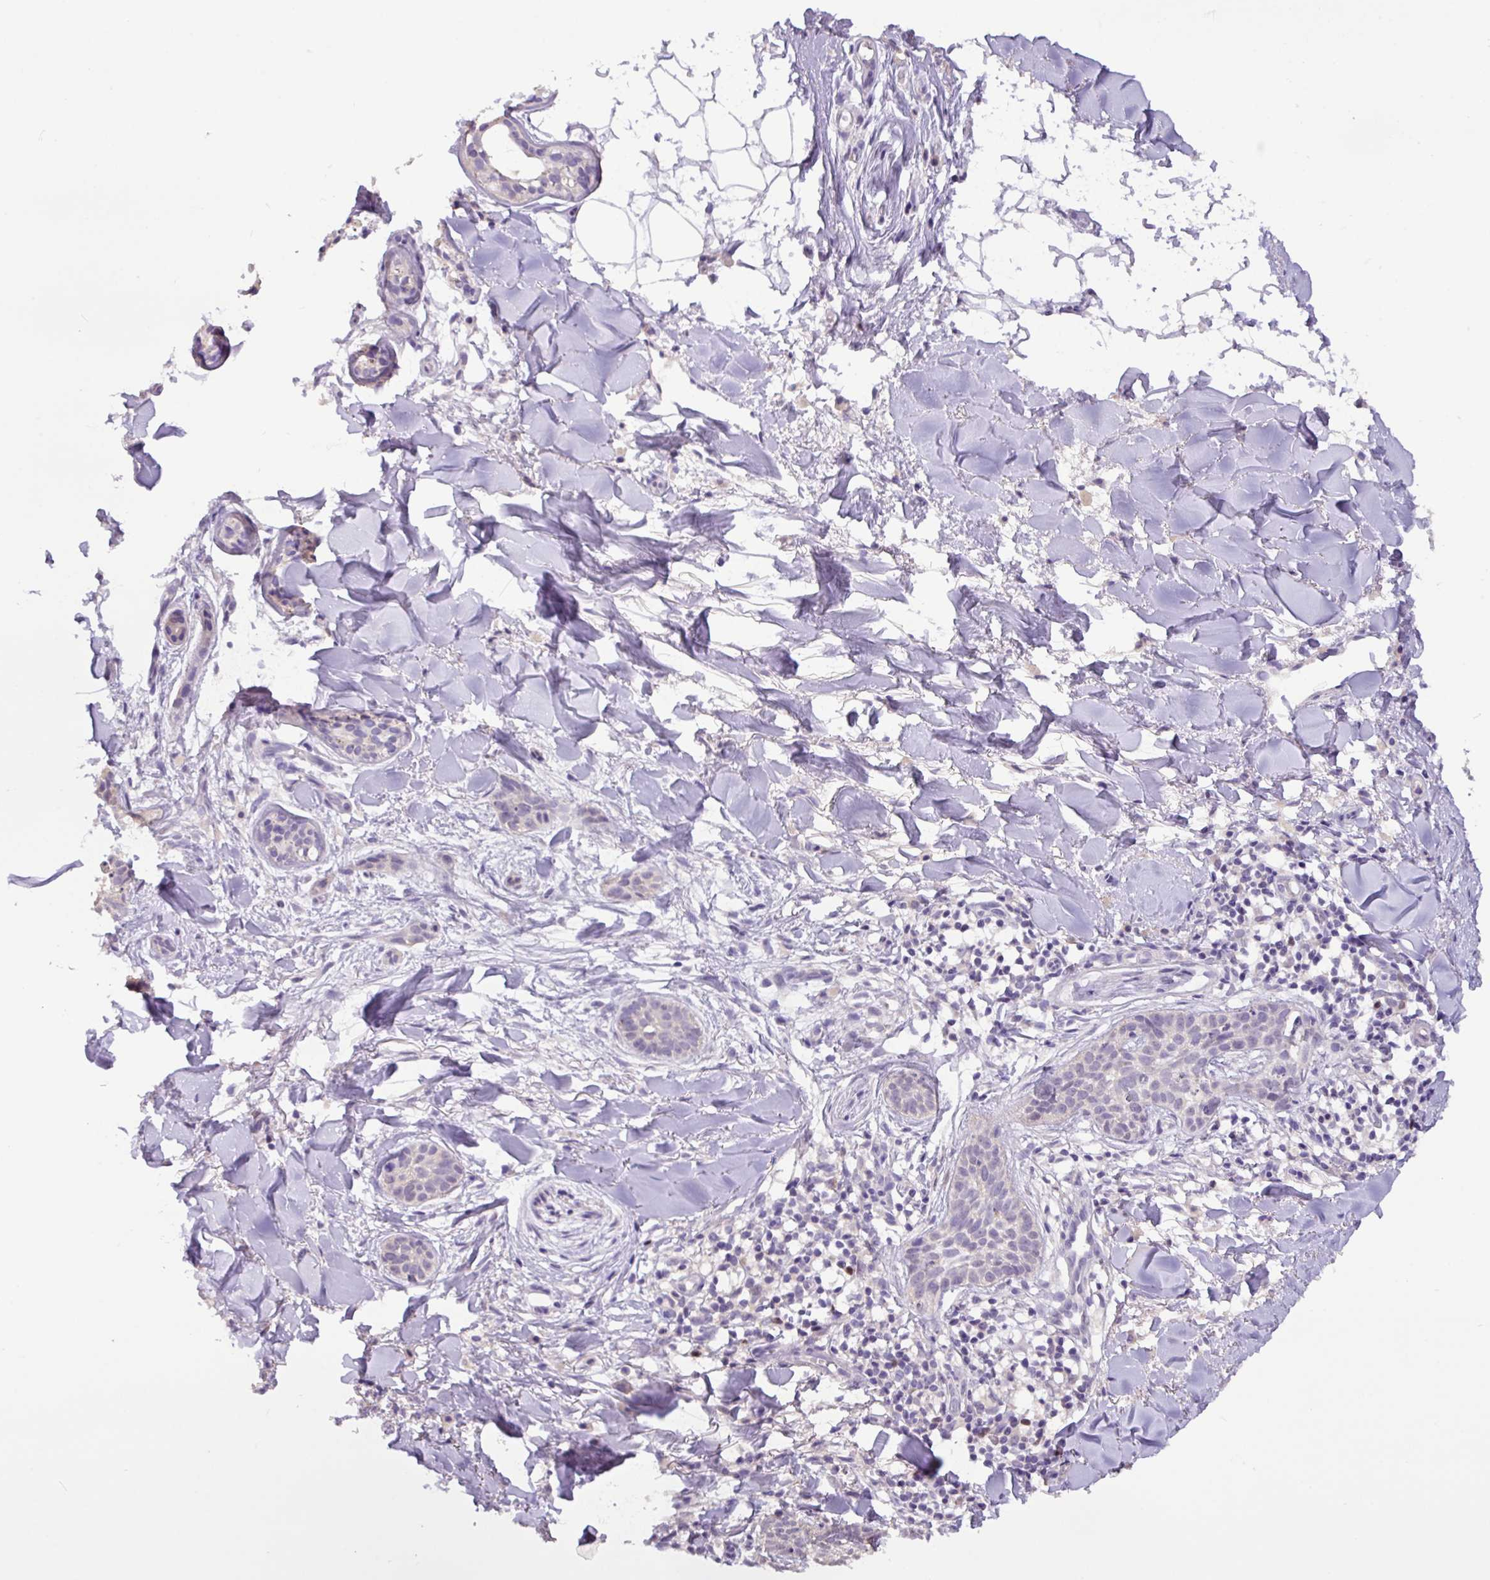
{"staining": {"intensity": "negative", "quantity": "none", "location": "none"}, "tissue": "skin cancer", "cell_type": "Tumor cells", "image_type": "cancer", "snomed": [{"axis": "morphology", "description": "Basal cell carcinoma"}, {"axis": "topography", "description": "Skin"}], "caption": "This is an IHC micrograph of human skin basal cell carcinoma. There is no staining in tumor cells.", "gene": "PAX8", "patient": {"sex": "male", "age": 52}}